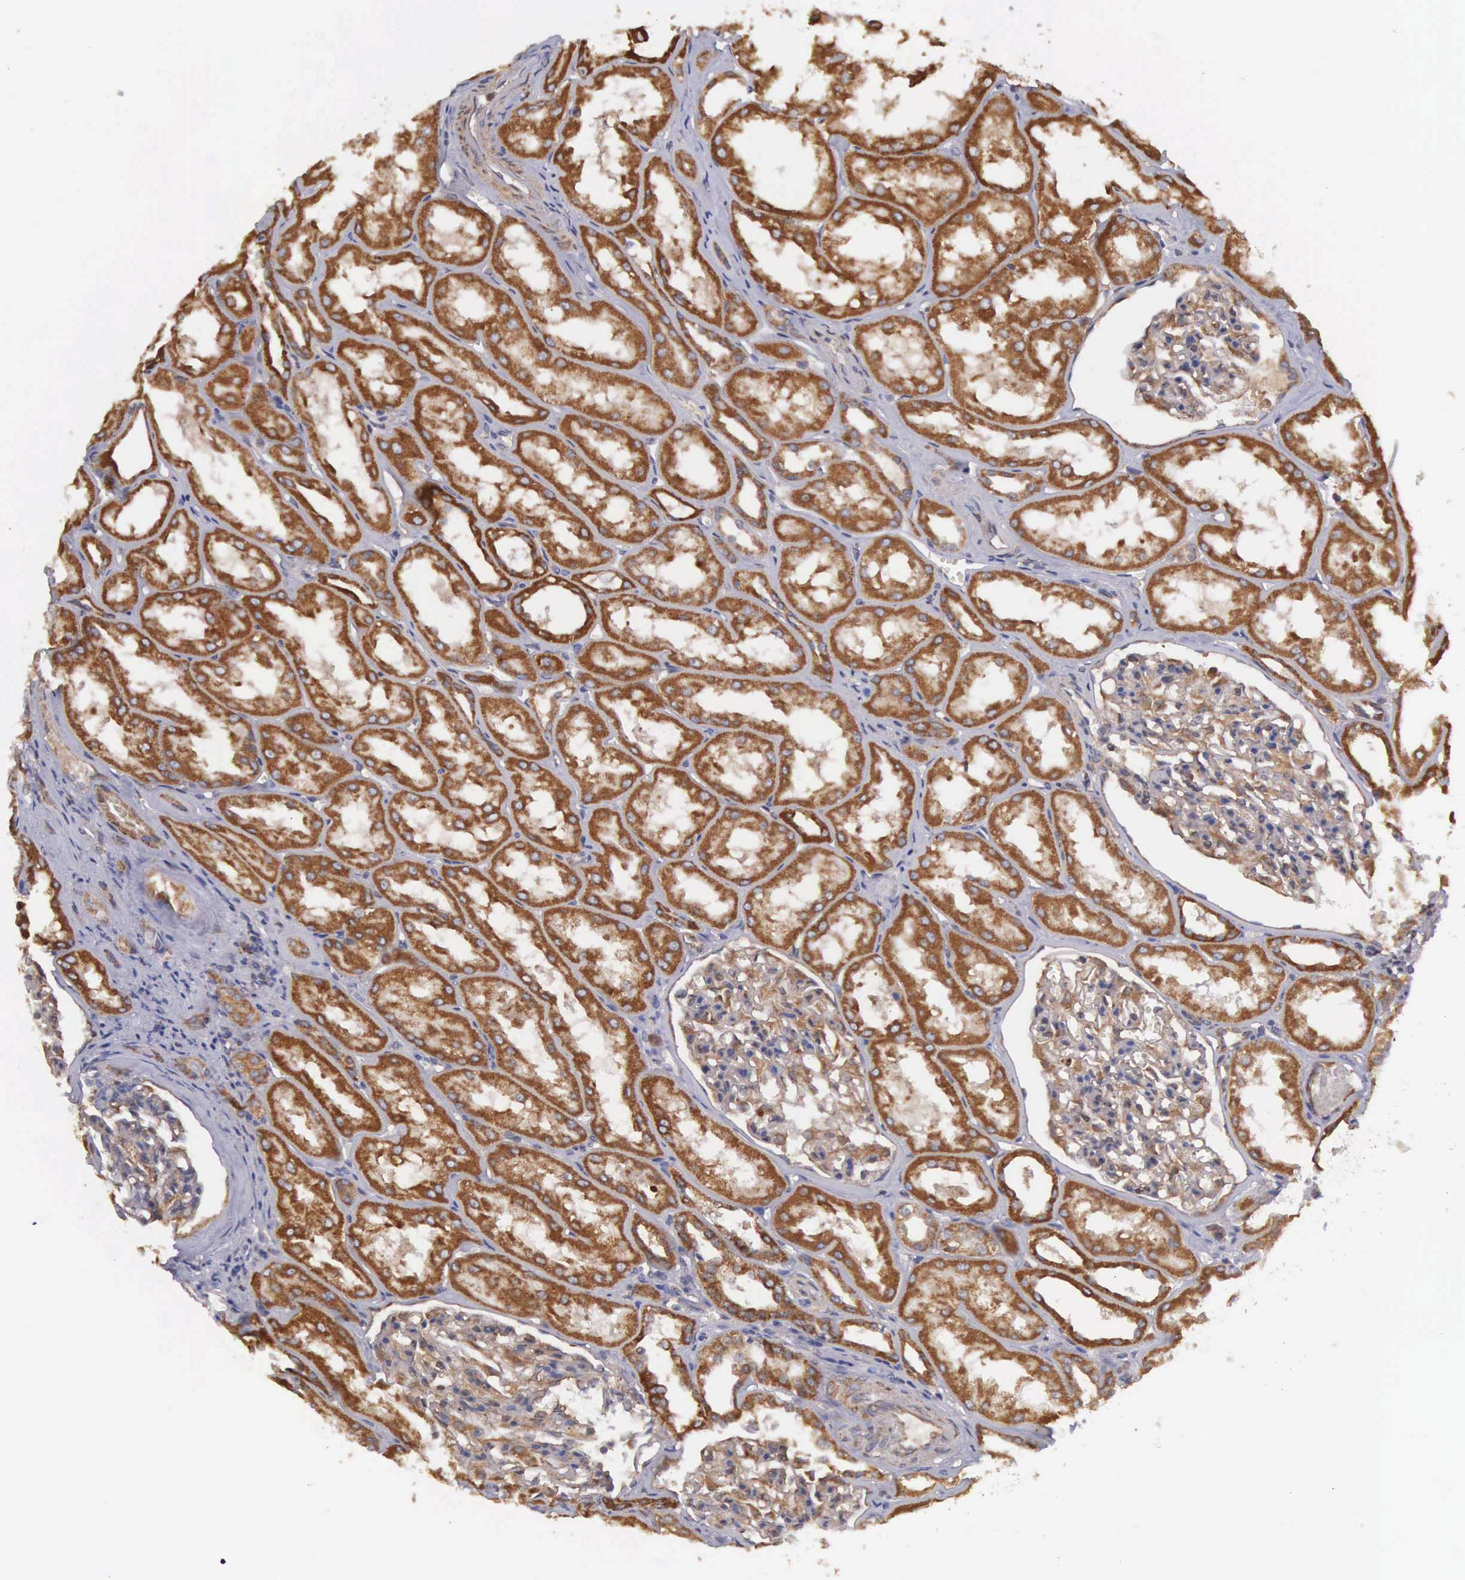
{"staining": {"intensity": "moderate", "quantity": "25%-75%", "location": "cytoplasmic/membranous"}, "tissue": "kidney", "cell_type": "Cells in glomeruli", "image_type": "normal", "snomed": [{"axis": "morphology", "description": "Normal tissue, NOS"}, {"axis": "topography", "description": "Kidney"}], "caption": "Unremarkable kidney shows moderate cytoplasmic/membranous positivity in about 25%-75% of cells in glomeruli, visualized by immunohistochemistry. The protein of interest is shown in brown color, while the nuclei are stained blue.", "gene": "DHRS1", "patient": {"sex": "male", "age": 61}}